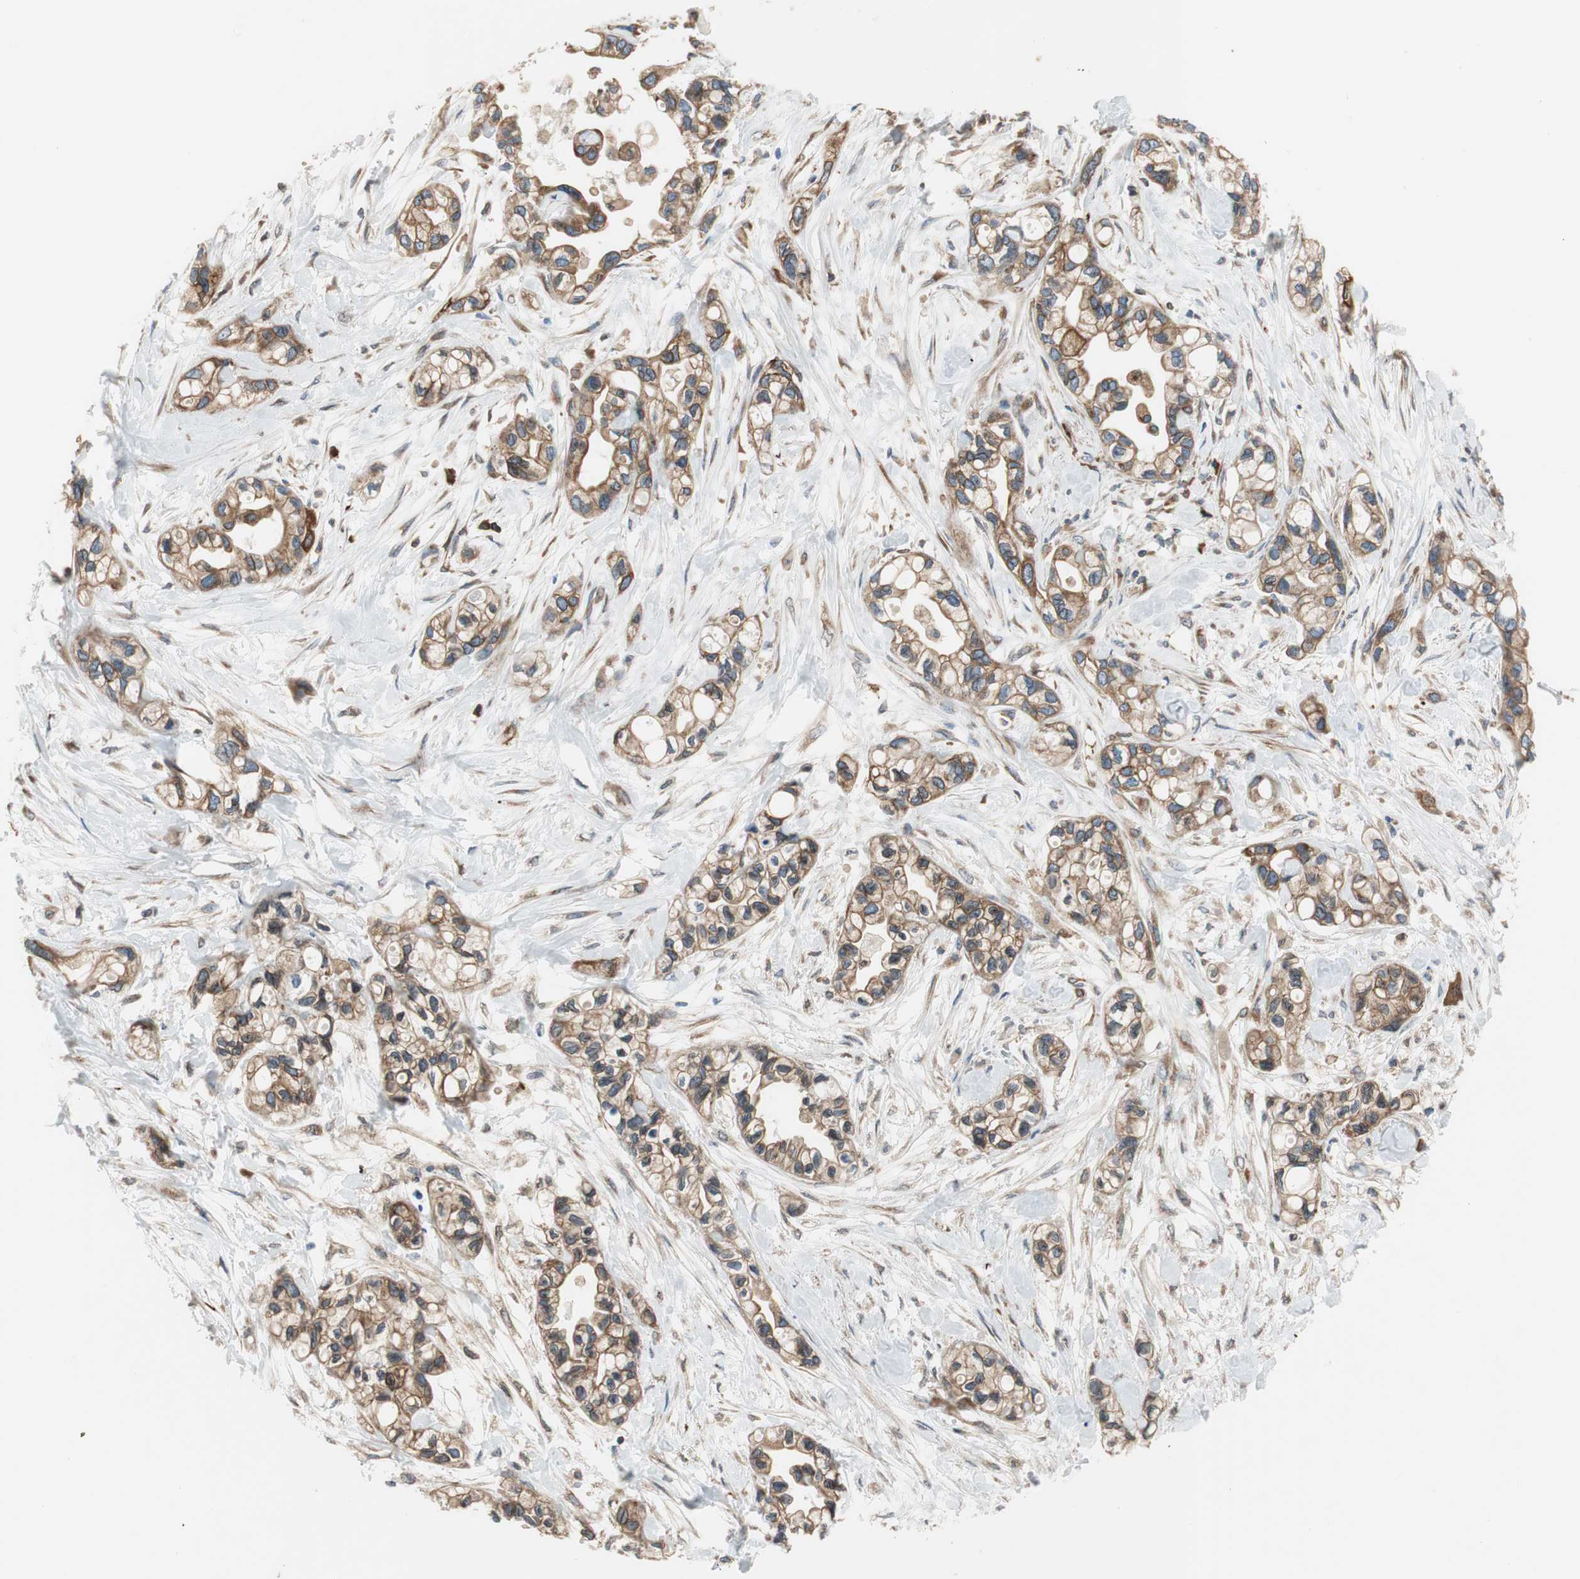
{"staining": {"intensity": "strong", "quantity": ">75%", "location": "cytoplasmic/membranous"}, "tissue": "pancreatic cancer", "cell_type": "Tumor cells", "image_type": "cancer", "snomed": [{"axis": "morphology", "description": "Adenocarcinoma, NOS"}, {"axis": "topography", "description": "Pancreas"}], "caption": "Immunohistochemical staining of human adenocarcinoma (pancreatic) displays strong cytoplasmic/membranous protein positivity in about >75% of tumor cells.", "gene": "CLCC1", "patient": {"sex": "female", "age": 77}}